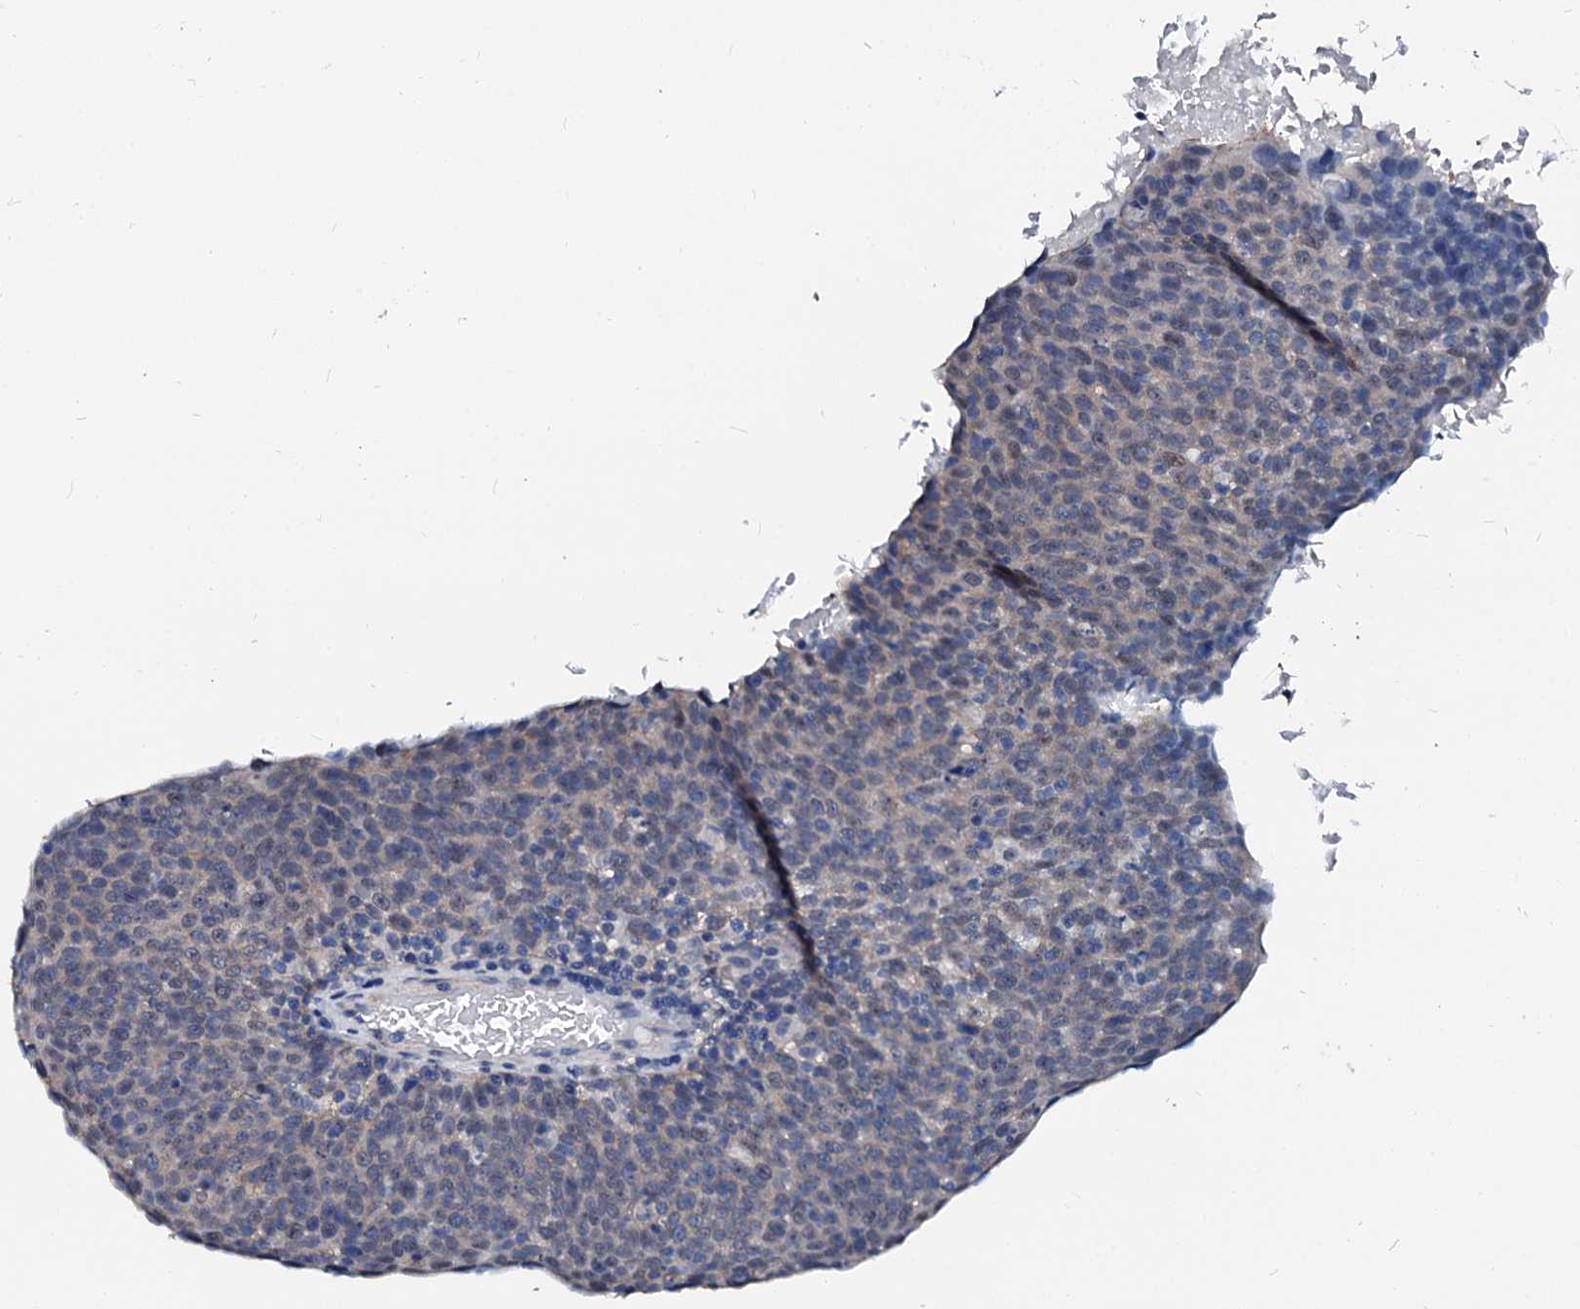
{"staining": {"intensity": "weak", "quantity": "<25%", "location": "cytoplasmic/membranous"}, "tissue": "head and neck cancer", "cell_type": "Tumor cells", "image_type": "cancer", "snomed": [{"axis": "morphology", "description": "Squamous cell carcinoma, NOS"}, {"axis": "morphology", "description": "Squamous cell carcinoma, metastatic, NOS"}, {"axis": "topography", "description": "Lymph node"}, {"axis": "topography", "description": "Head-Neck"}], "caption": "Immunohistochemical staining of human head and neck cancer demonstrates no significant staining in tumor cells. Brightfield microscopy of immunohistochemistry stained with DAB (3,3'-diaminobenzidine) (brown) and hematoxylin (blue), captured at high magnification.", "gene": "CSN2", "patient": {"sex": "male", "age": 62}}